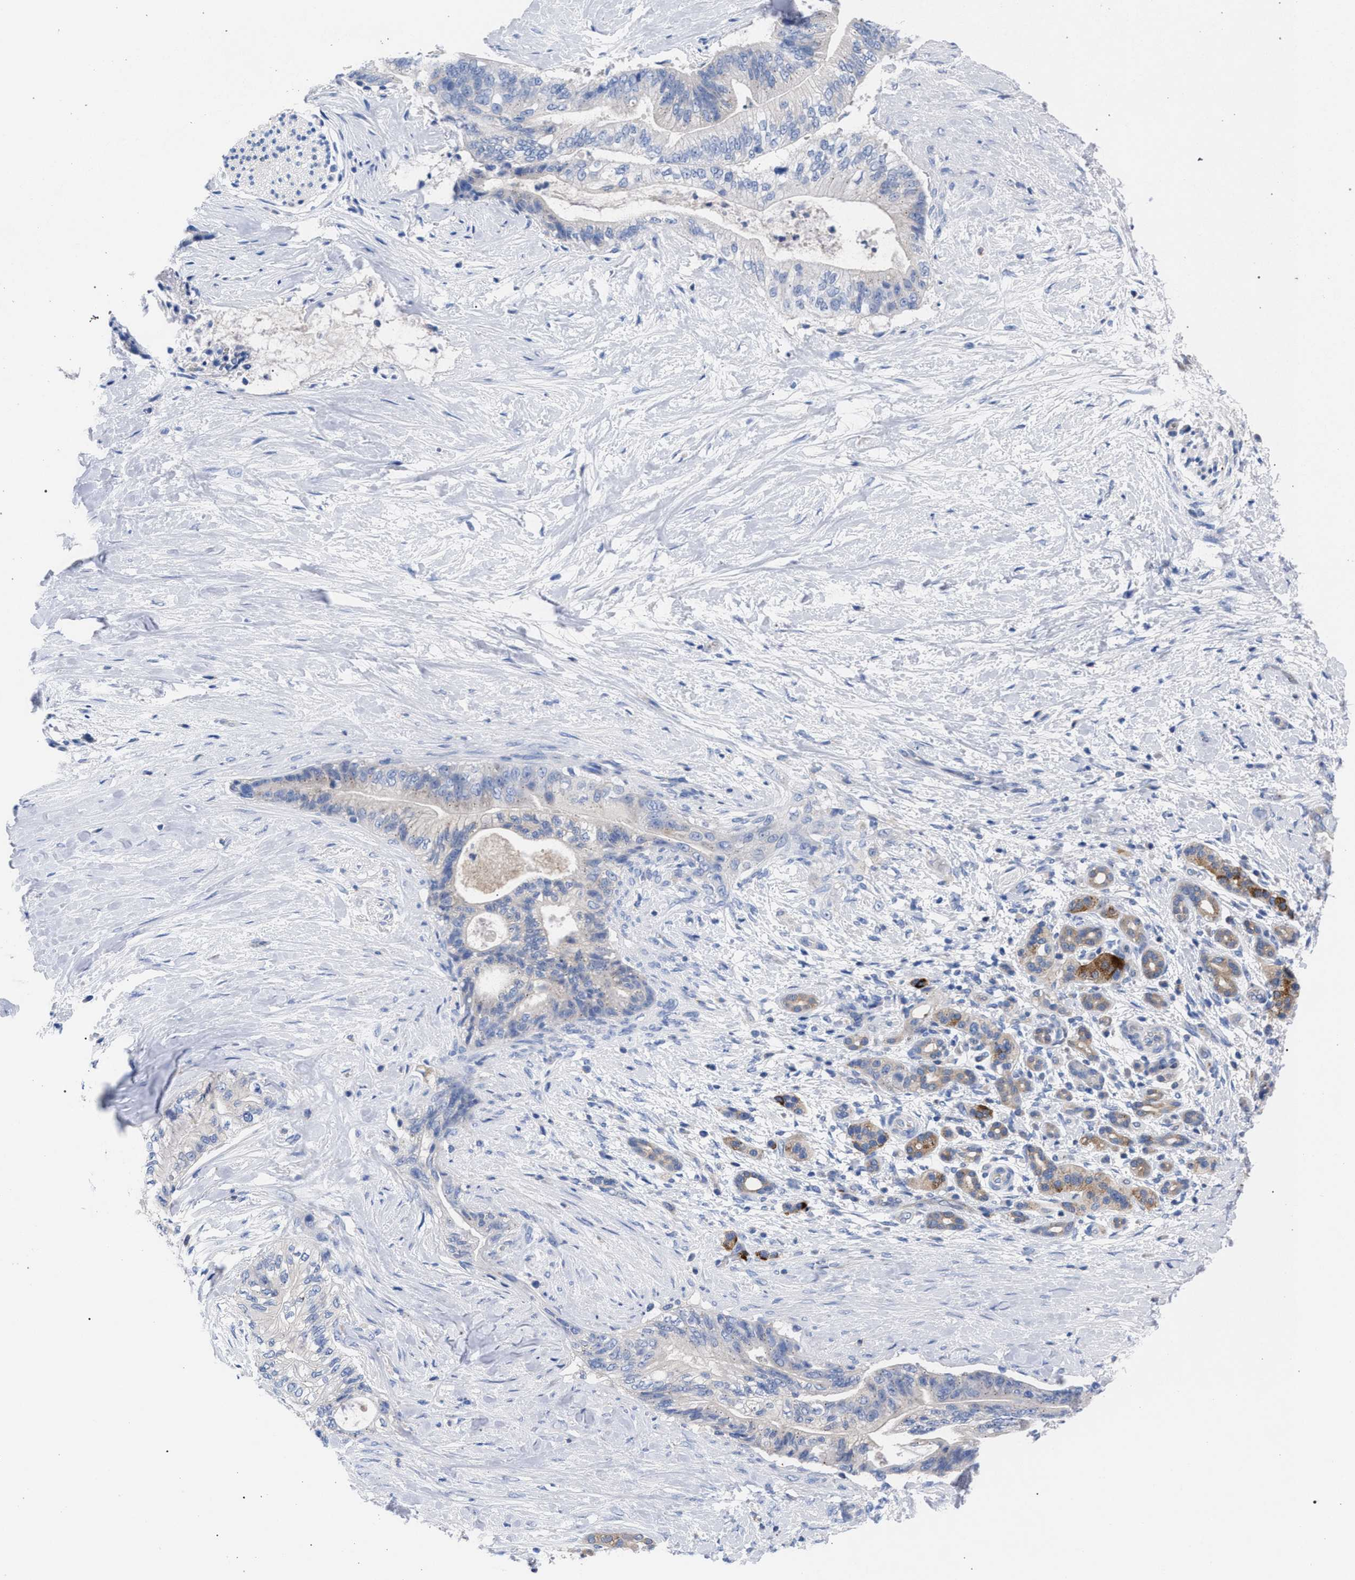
{"staining": {"intensity": "negative", "quantity": "none", "location": "none"}, "tissue": "pancreatic cancer", "cell_type": "Tumor cells", "image_type": "cancer", "snomed": [{"axis": "morphology", "description": "Adenocarcinoma, NOS"}, {"axis": "topography", "description": "Pancreas"}], "caption": "Immunohistochemistry (IHC) of human pancreatic cancer demonstrates no staining in tumor cells.", "gene": "GMPR", "patient": {"sex": "male", "age": 59}}